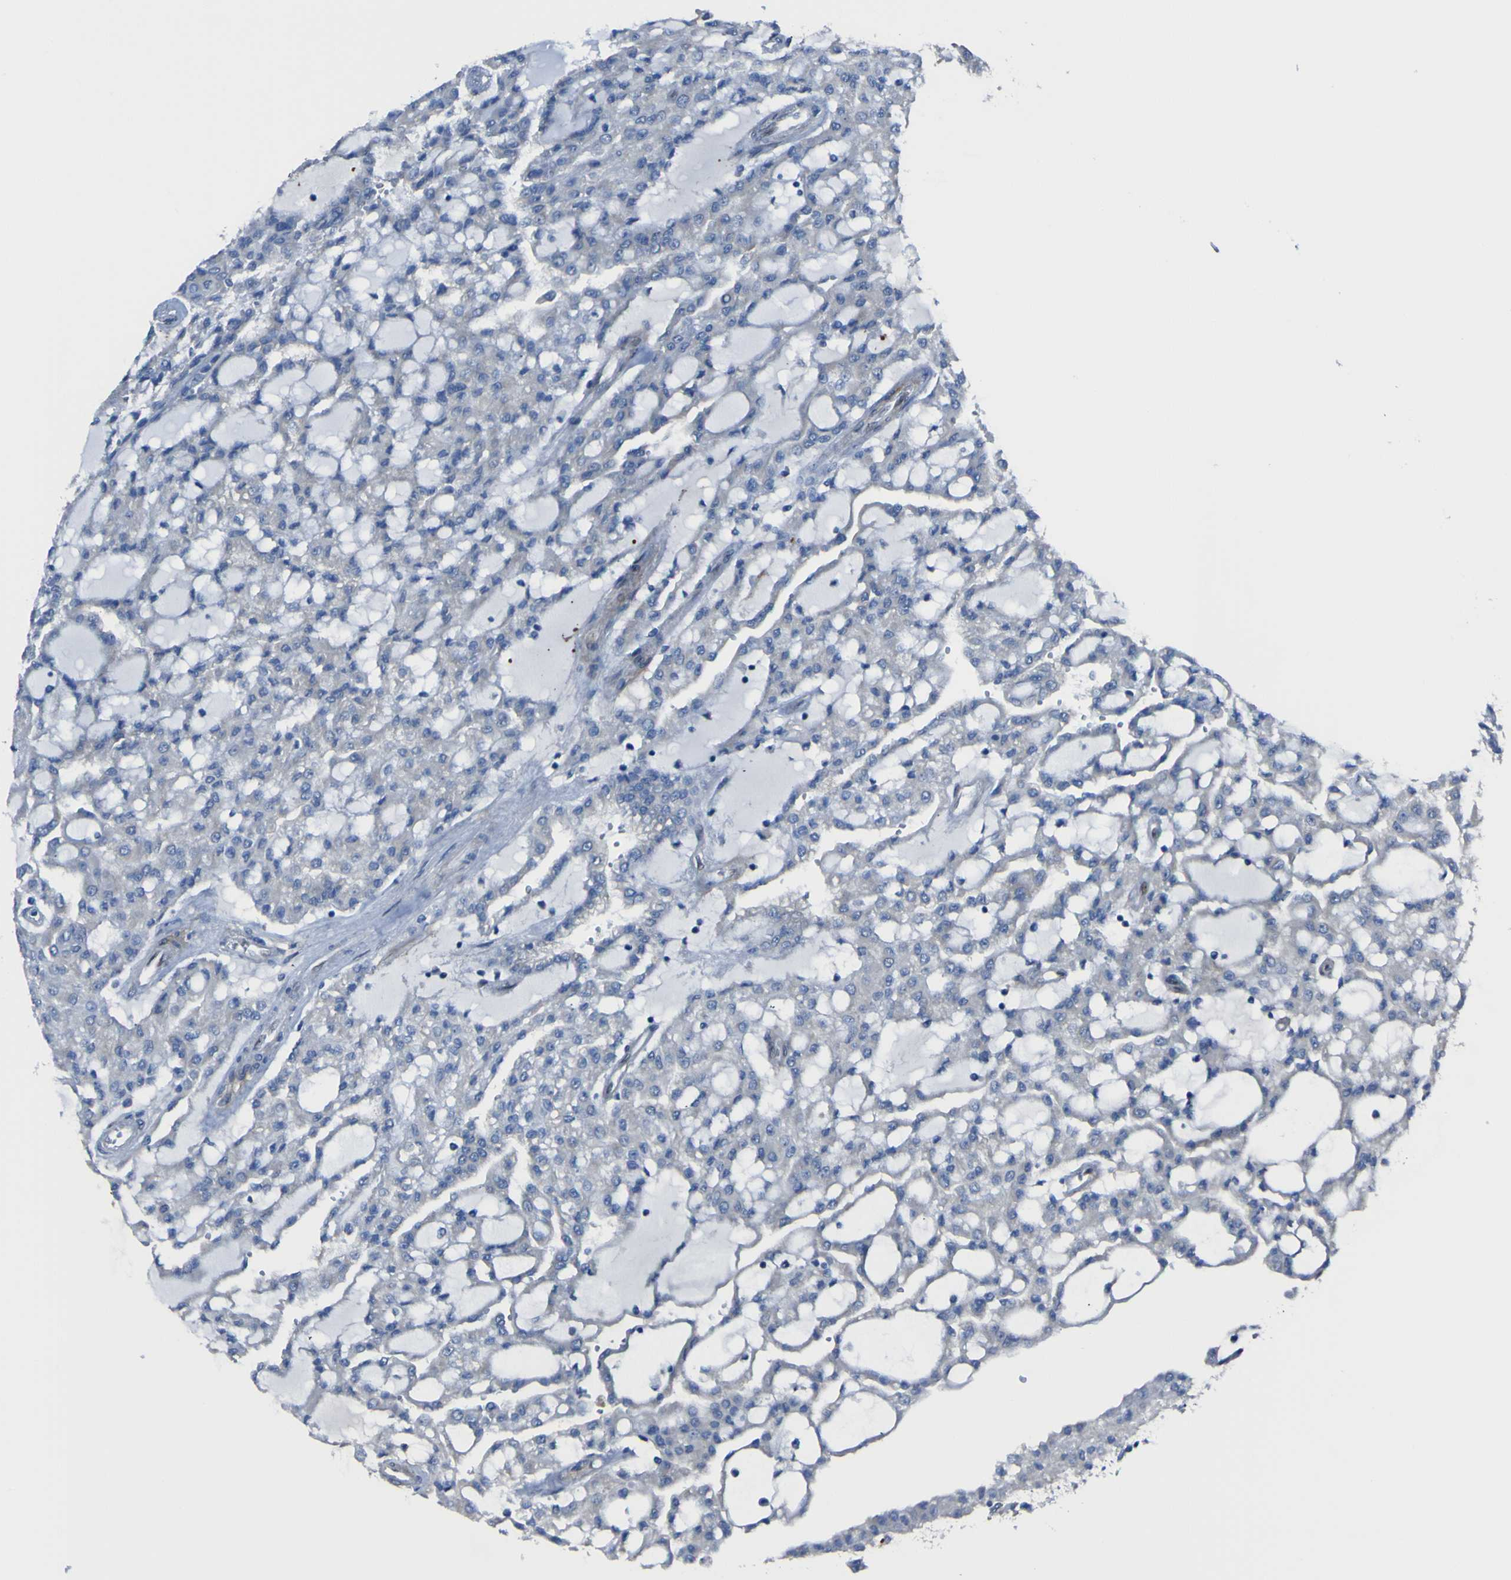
{"staining": {"intensity": "negative", "quantity": "none", "location": "none"}, "tissue": "renal cancer", "cell_type": "Tumor cells", "image_type": "cancer", "snomed": [{"axis": "morphology", "description": "Adenocarcinoma, NOS"}, {"axis": "topography", "description": "Kidney"}], "caption": "IHC micrograph of human renal cancer stained for a protein (brown), which exhibits no positivity in tumor cells.", "gene": "LRRN1", "patient": {"sex": "male", "age": 63}}